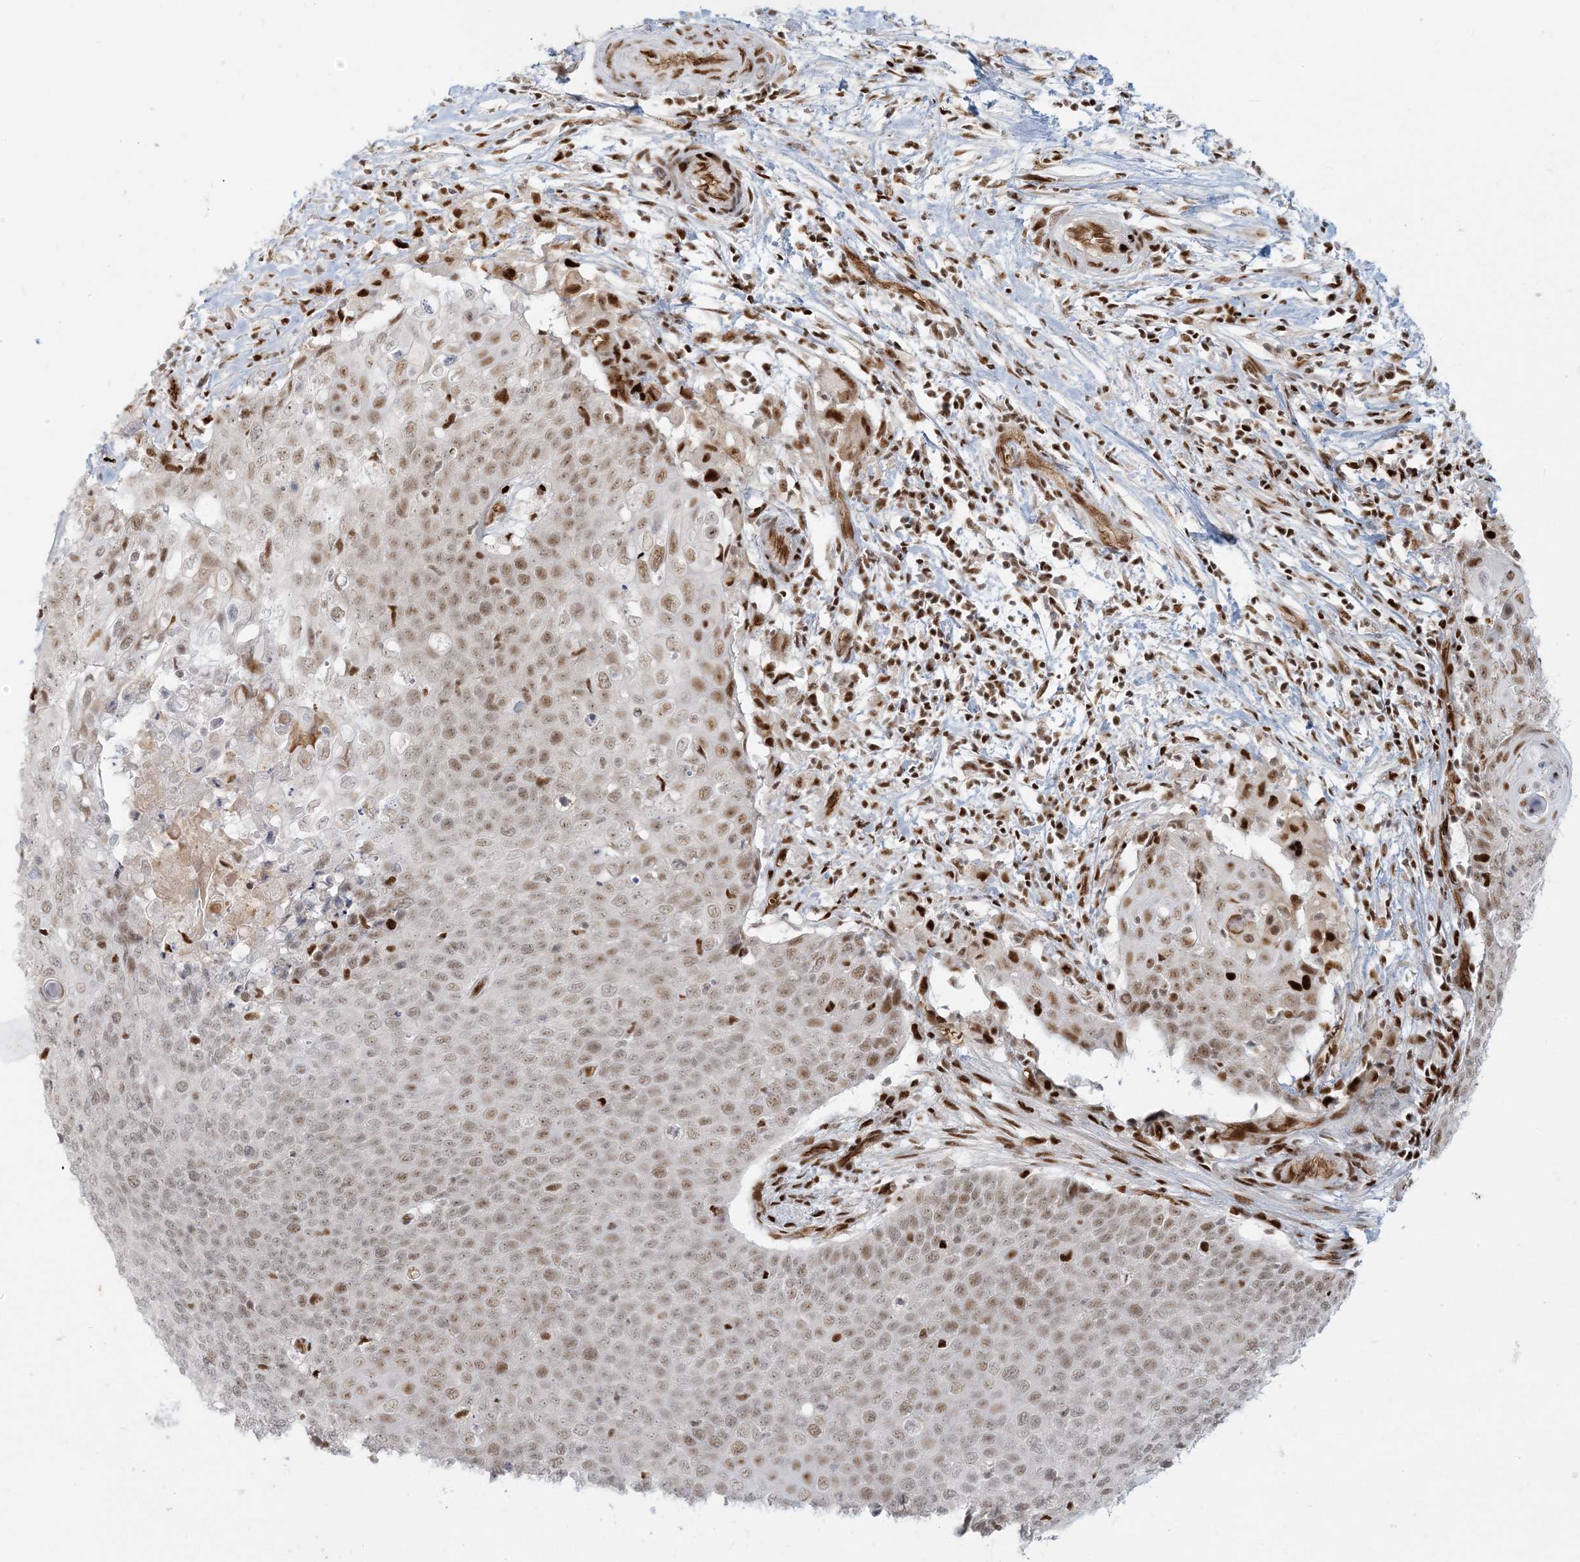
{"staining": {"intensity": "moderate", "quantity": "25%-75%", "location": "nuclear"}, "tissue": "cervical cancer", "cell_type": "Tumor cells", "image_type": "cancer", "snomed": [{"axis": "morphology", "description": "Squamous cell carcinoma, NOS"}, {"axis": "topography", "description": "Cervix"}], "caption": "Moderate nuclear positivity is present in about 25%-75% of tumor cells in cervical cancer (squamous cell carcinoma). (DAB IHC, brown staining for protein, blue staining for nuclei).", "gene": "CKS2", "patient": {"sex": "female", "age": 39}}